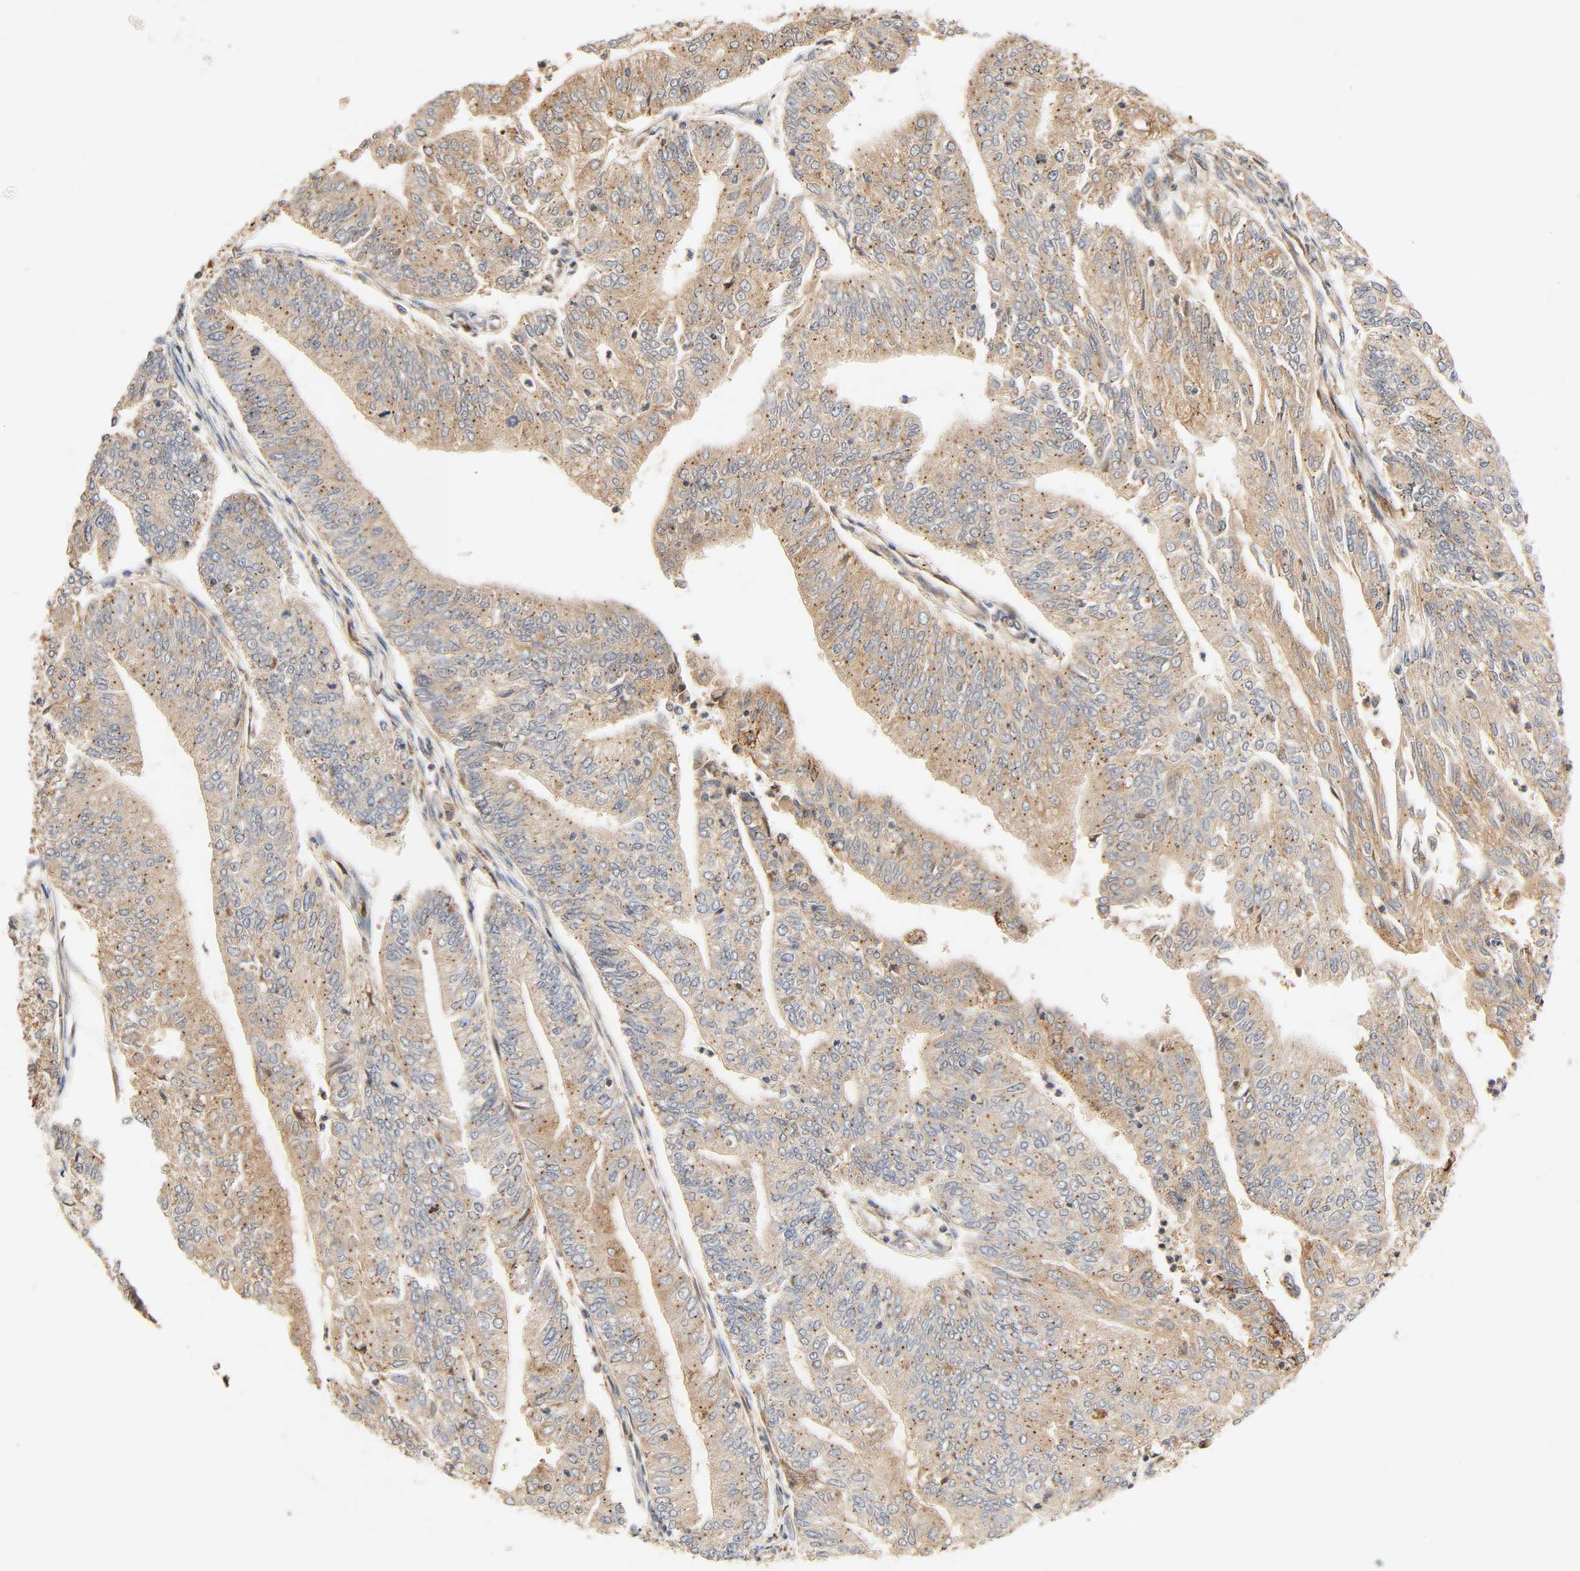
{"staining": {"intensity": "moderate", "quantity": ">75%", "location": "cytoplasmic/membranous"}, "tissue": "endometrial cancer", "cell_type": "Tumor cells", "image_type": "cancer", "snomed": [{"axis": "morphology", "description": "Adenocarcinoma, NOS"}, {"axis": "topography", "description": "Endometrium"}], "caption": "Protein expression analysis of adenocarcinoma (endometrial) shows moderate cytoplasmic/membranous expression in about >75% of tumor cells.", "gene": "MAPK6", "patient": {"sex": "female", "age": 59}}